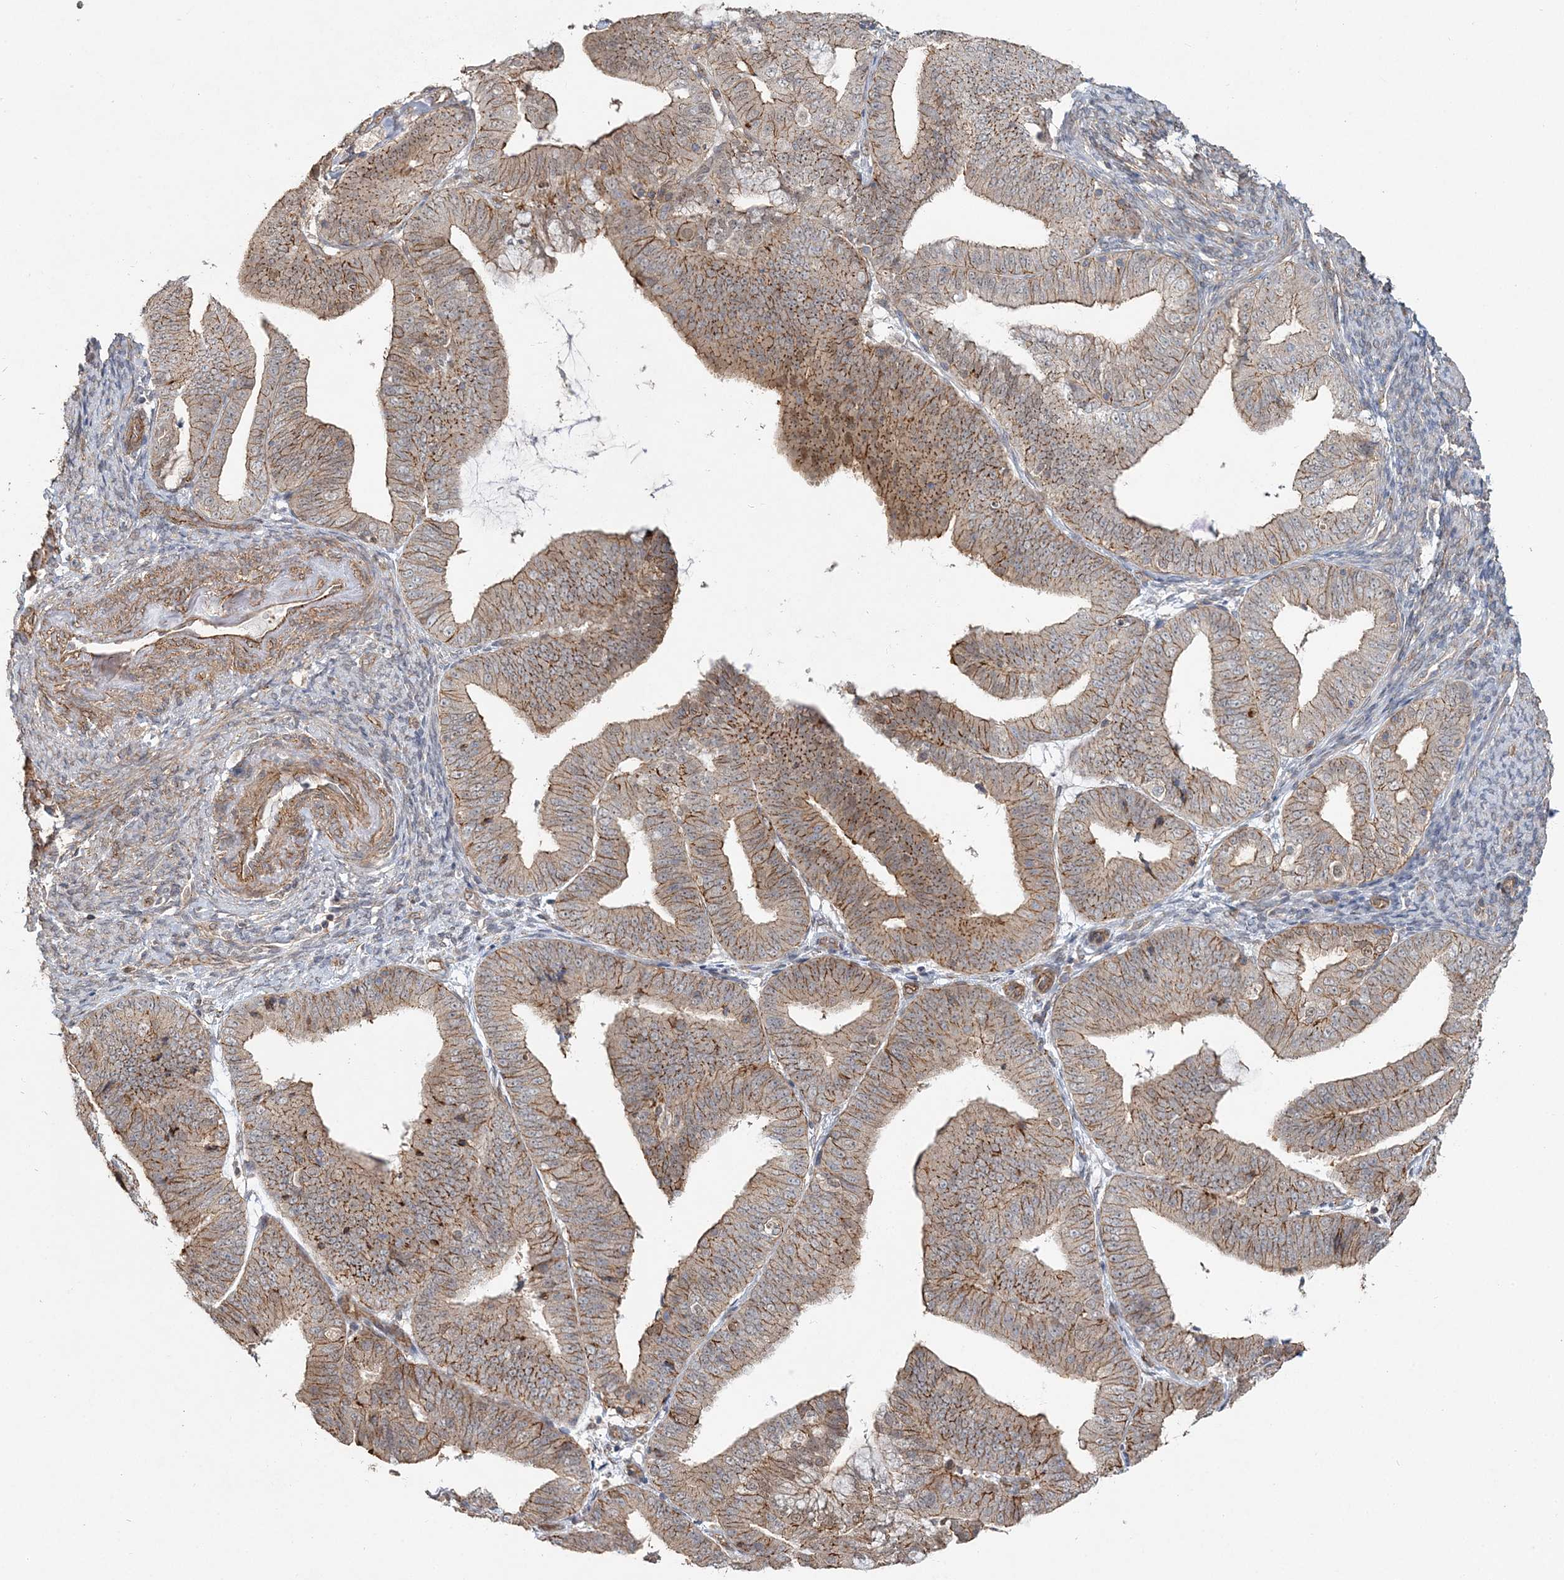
{"staining": {"intensity": "moderate", "quantity": ">75%", "location": "cytoplasmic/membranous"}, "tissue": "endometrial cancer", "cell_type": "Tumor cells", "image_type": "cancer", "snomed": [{"axis": "morphology", "description": "Adenocarcinoma, NOS"}, {"axis": "topography", "description": "Endometrium"}], "caption": "Immunohistochemical staining of human adenocarcinoma (endometrial) shows moderate cytoplasmic/membranous protein expression in approximately >75% of tumor cells.", "gene": "MAT2B", "patient": {"sex": "female", "age": 63}}